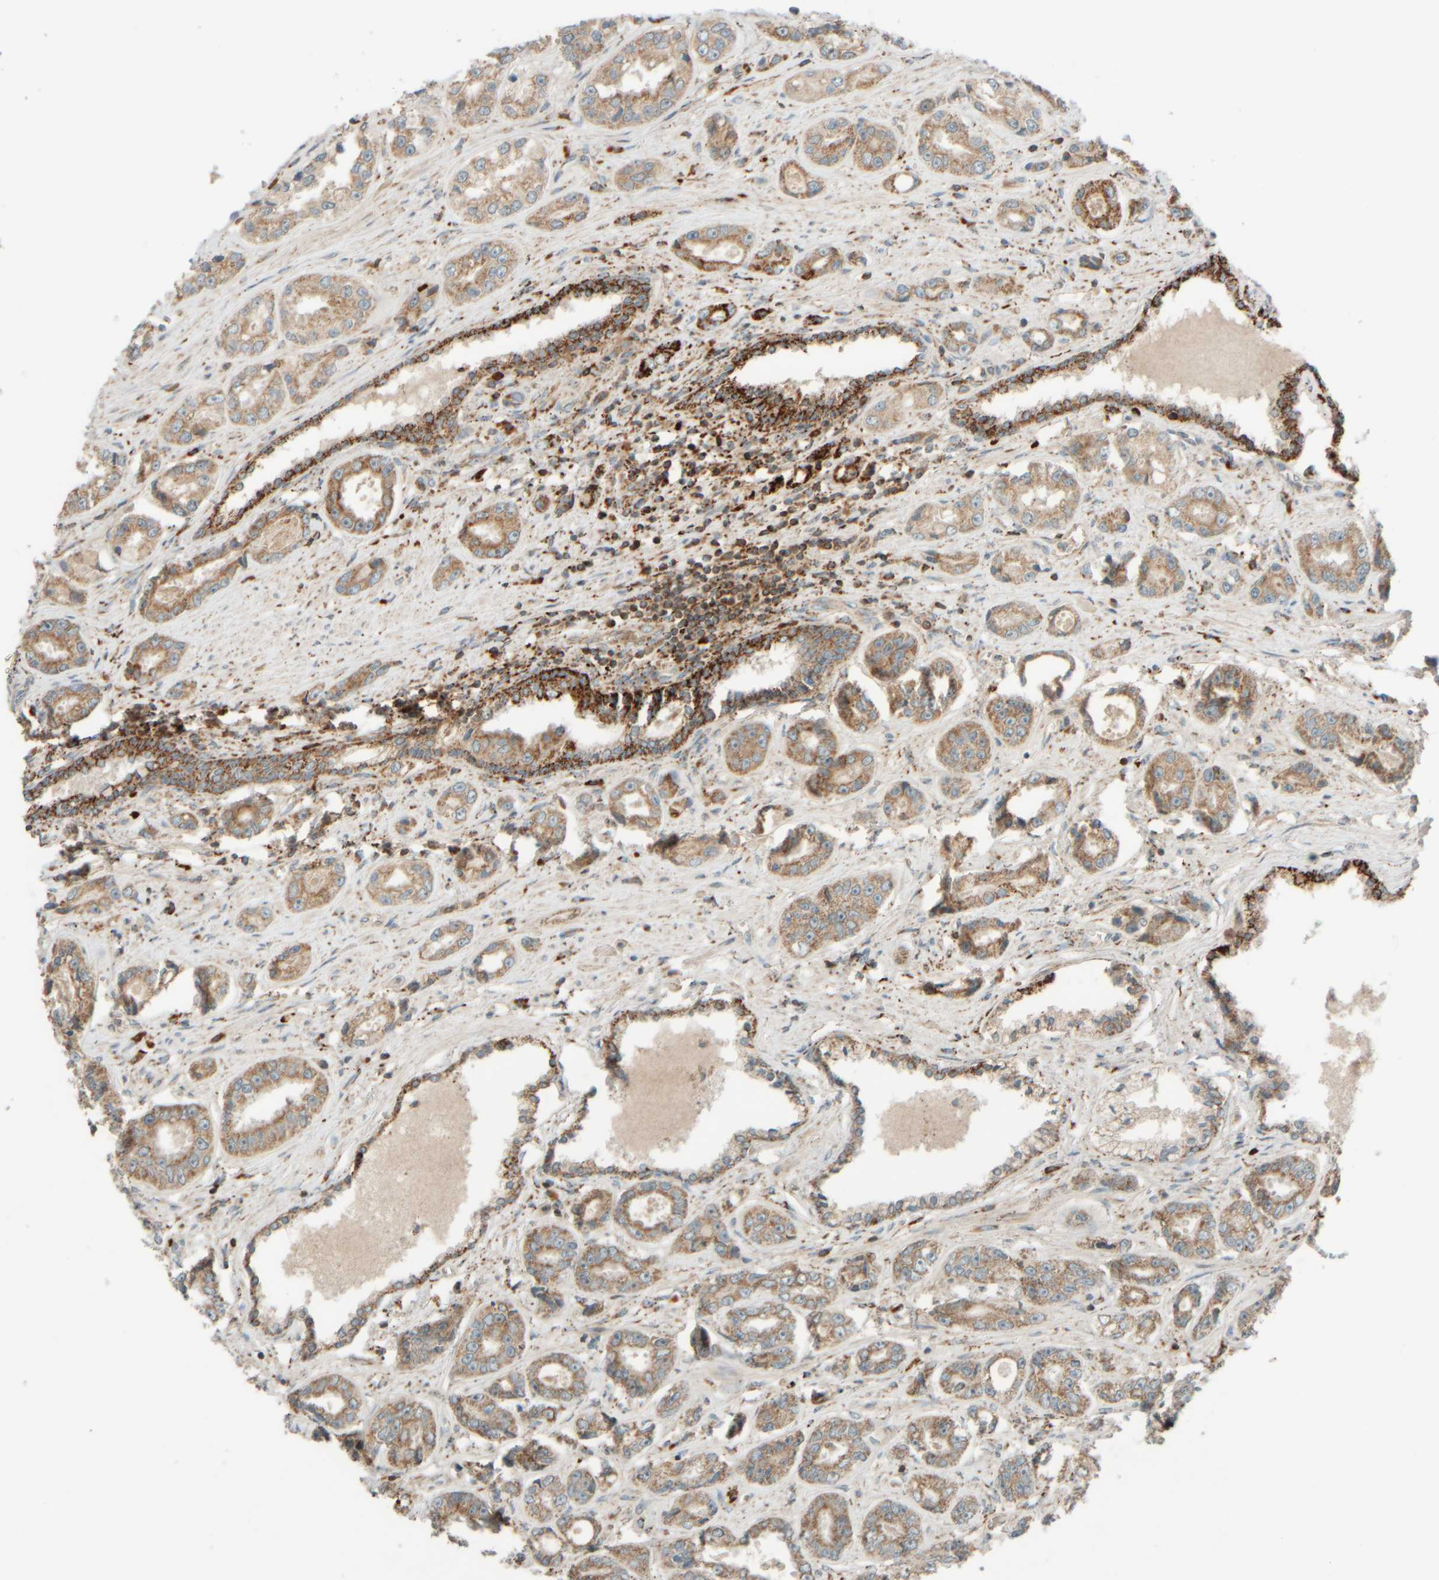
{"staining": {"intensity": "moderate", "quantity": ">75%", "location": "cytoplasmic/membranous"}, "tissue": "prostate cancer", "cell_type": "Tumor cells", "image_type": "cancer", "snomed": [{"axis": "morphology", "description": "Adenocarcinoma, High grade"}, {"axis": "topography", "description": "Prostate"}], "caption": "Immunohistochemical staining of prostate cancer demonstrates medium levels of moderate cytoplasmic/membranous positivity in approximately >75% of tumor cells.", "gene": "SPAG5", "patient": {"sex": "male", "age": 61}}